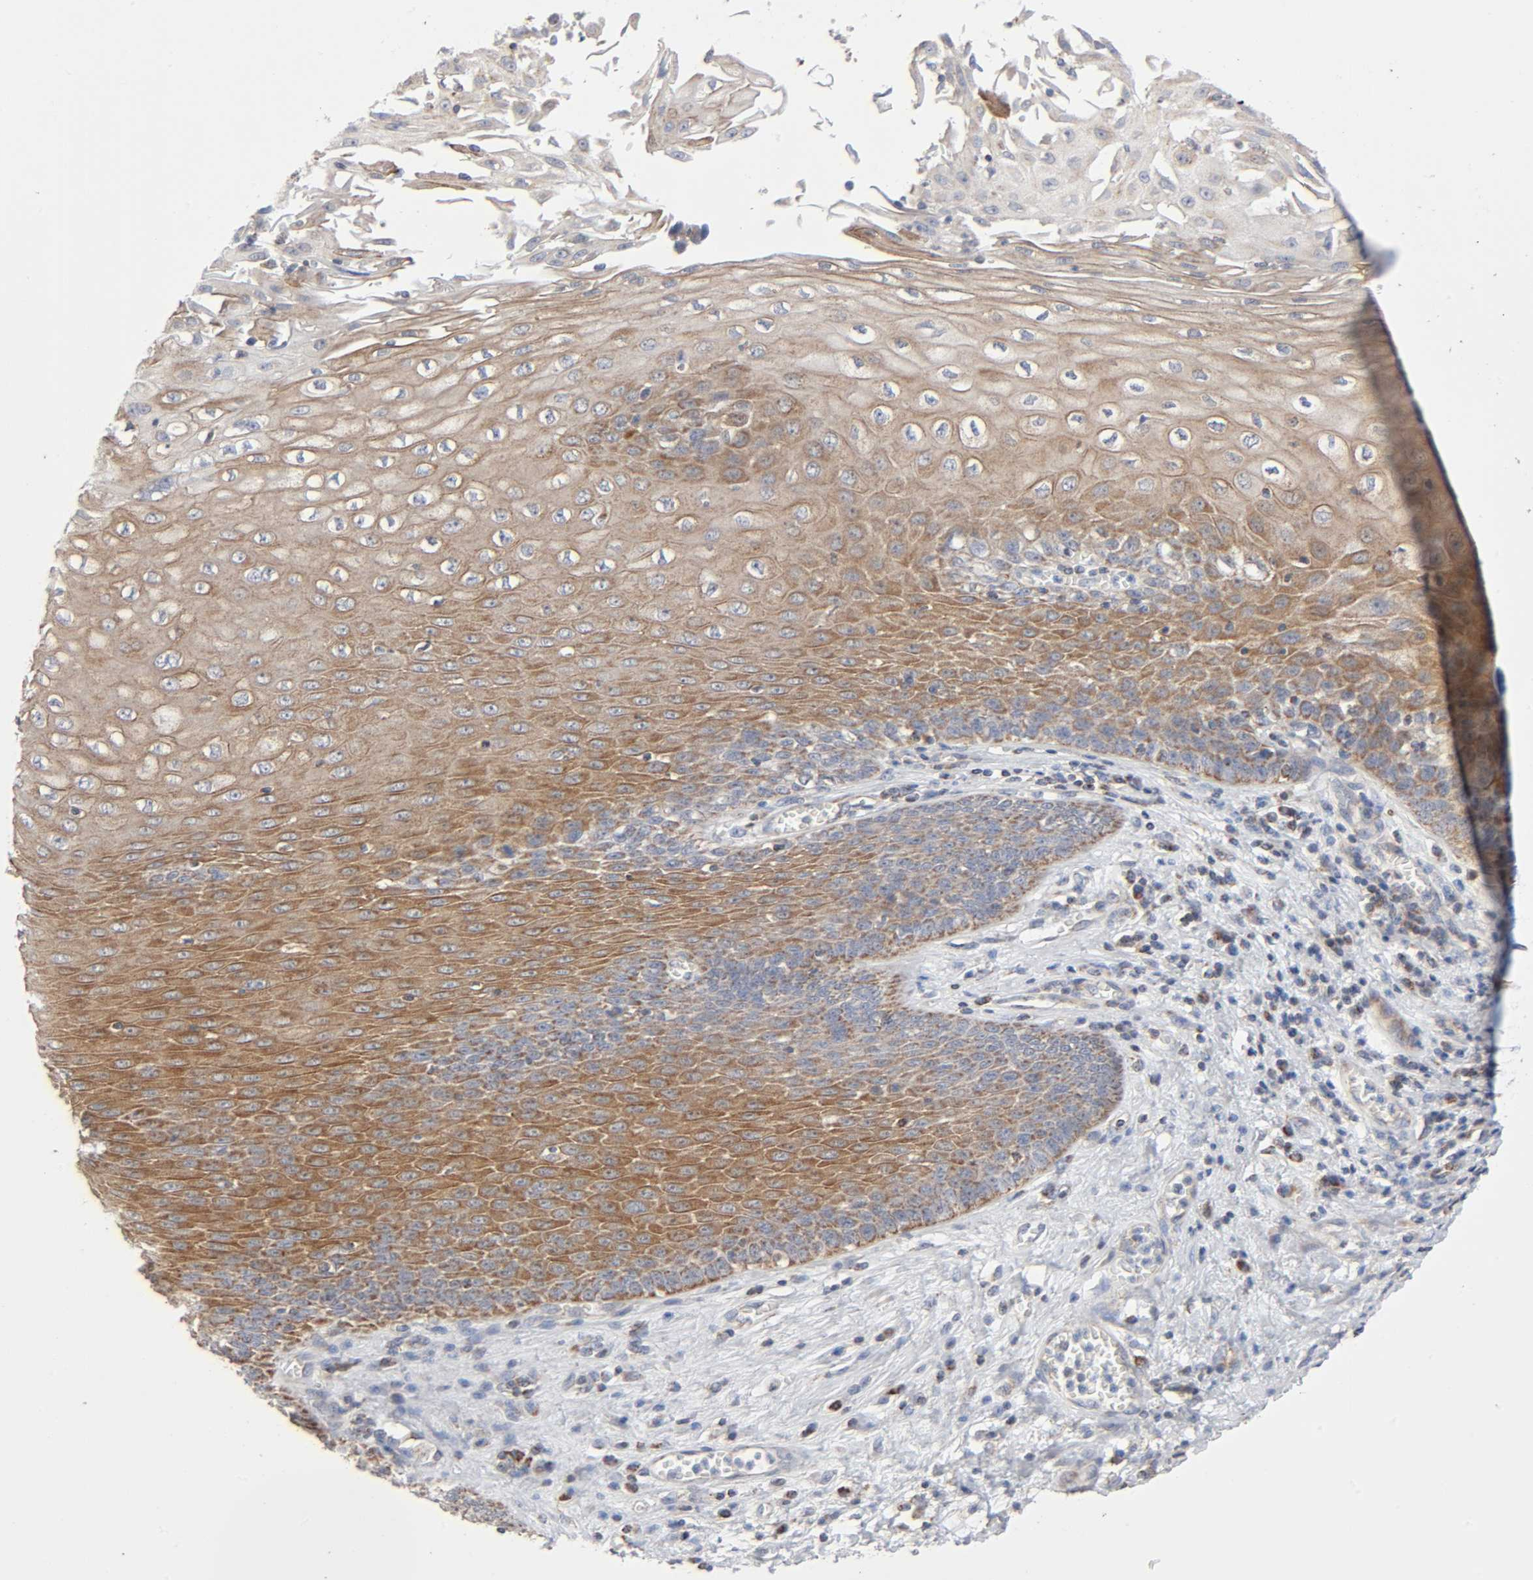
{"staining": {"intensity": "moderate", "quantity": ">75%", "location": "cytoplasmic/membranous"}, "tissue": "esophagus", "cell_type": "Squamous epithelial cells", "image_type": "normal", "snomed": [{"axis": "morphology", "description": "Normal tissue, NOS"}, {"axis": "morphology", "description": "Squamous cell carcinoma, NOS"}, {"axis": "topography", "description": "Esophagus"}], "caption": "Esophagus stained with immunohistochemistry exhibits moderate cytoplasmic/membranous staining in about >75% of squamous epithelial cells. Ihc stains the protein in brown and the nuclei are stained blue.", "gene": "SYT16", "patient": {"sex": "male", "age": 65}}